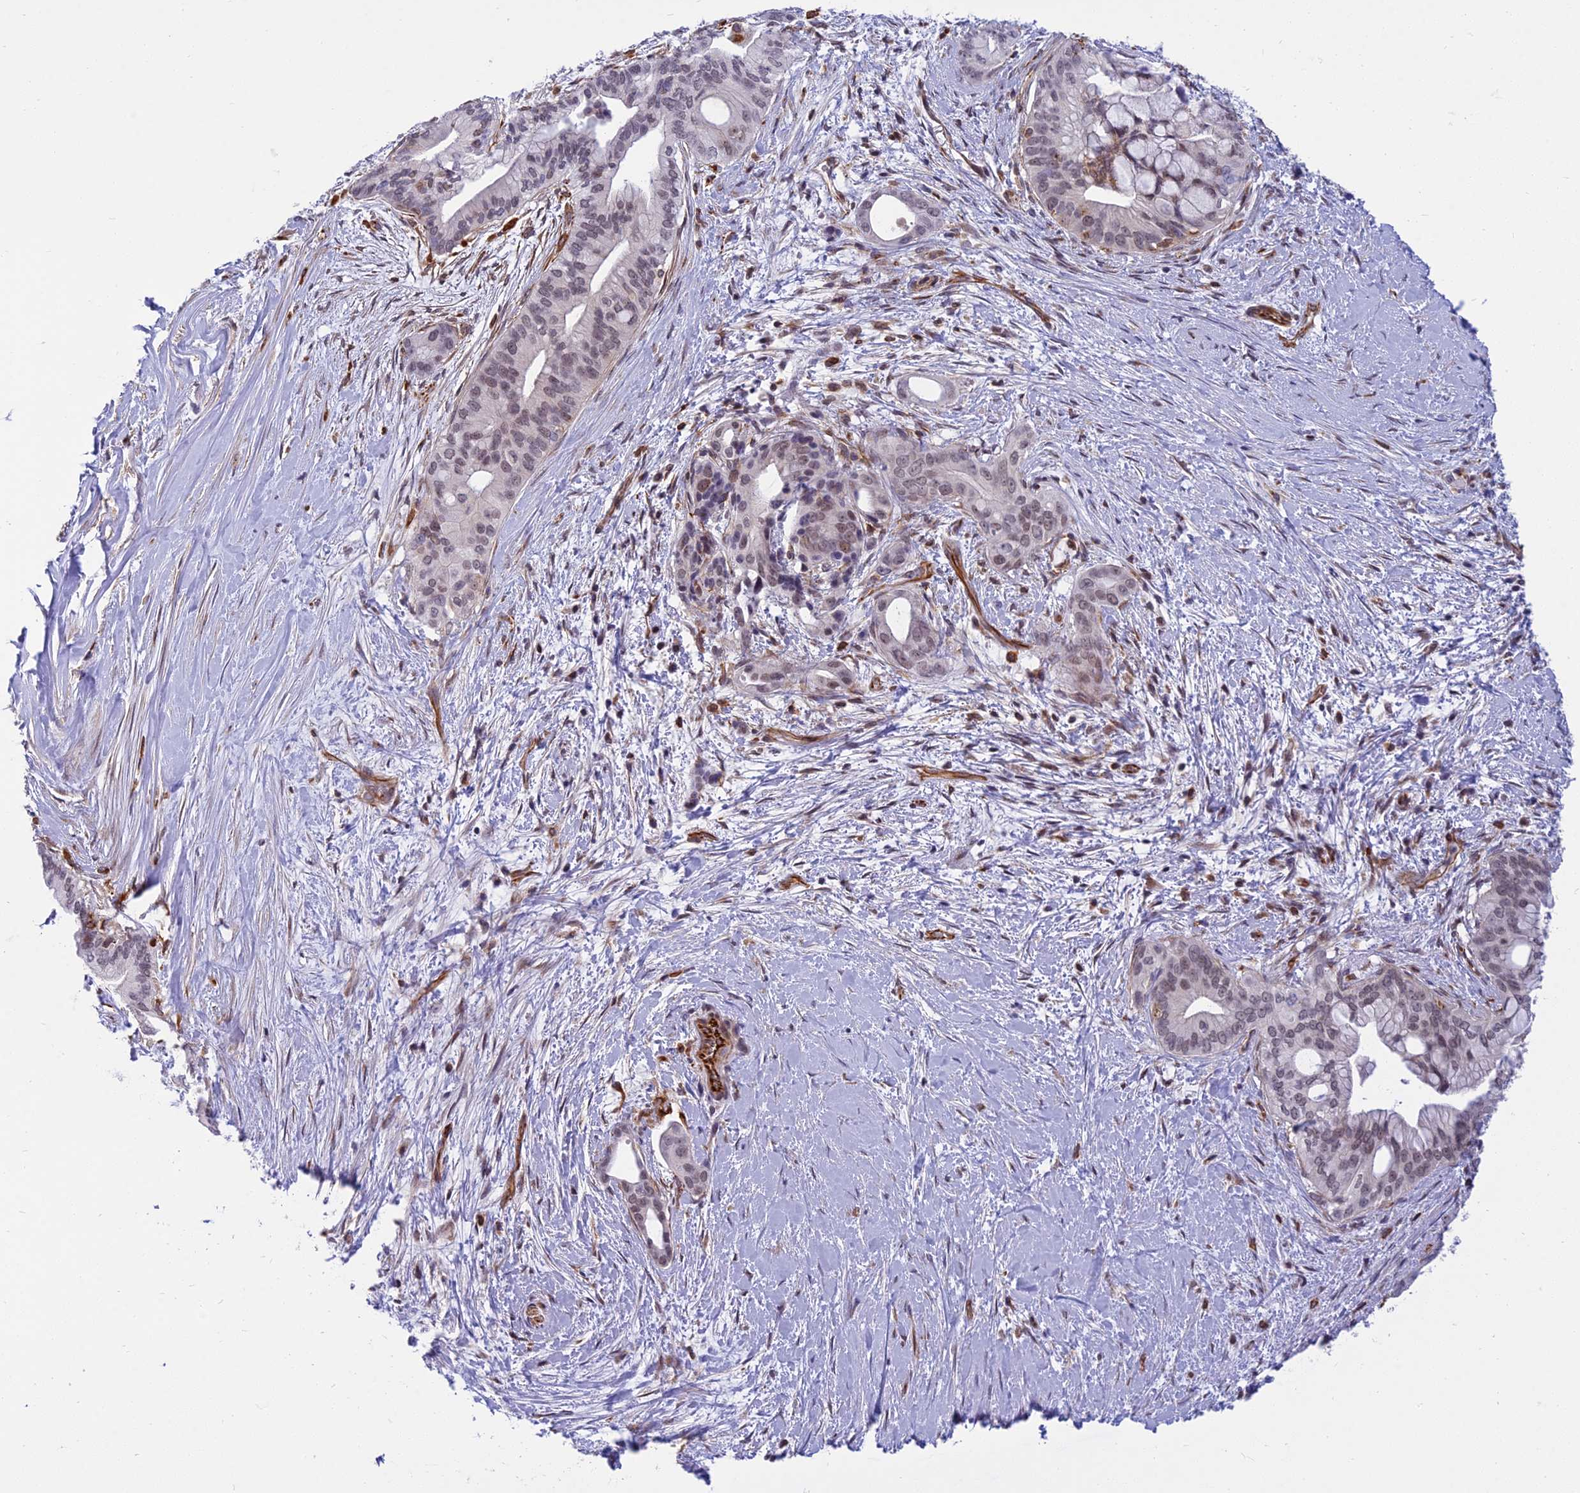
{"staining": {"intensity": "weak", "quantity": ">75%", "location": "cytoplasmic/membranous,nuclear"}, "tissue": "pancreatic cancer", "cell_type": "Tumor cells", "image_type": "cancer", "snomed": [{"axis": "morphology", "description": "Adenocarcinoma, NOS"}, {"axis": "topography", "description": "Pancreas"}], "caption": "Immunohistochemical staining of pancreatic cancer (adenocarcinoma) shows low levels of weak cytoplasmic/membranous and nuclear protein expression in about >75% of tumor cells.", "gene": "SAPCD2", "patient": {"sex": "male", "age": 46}}